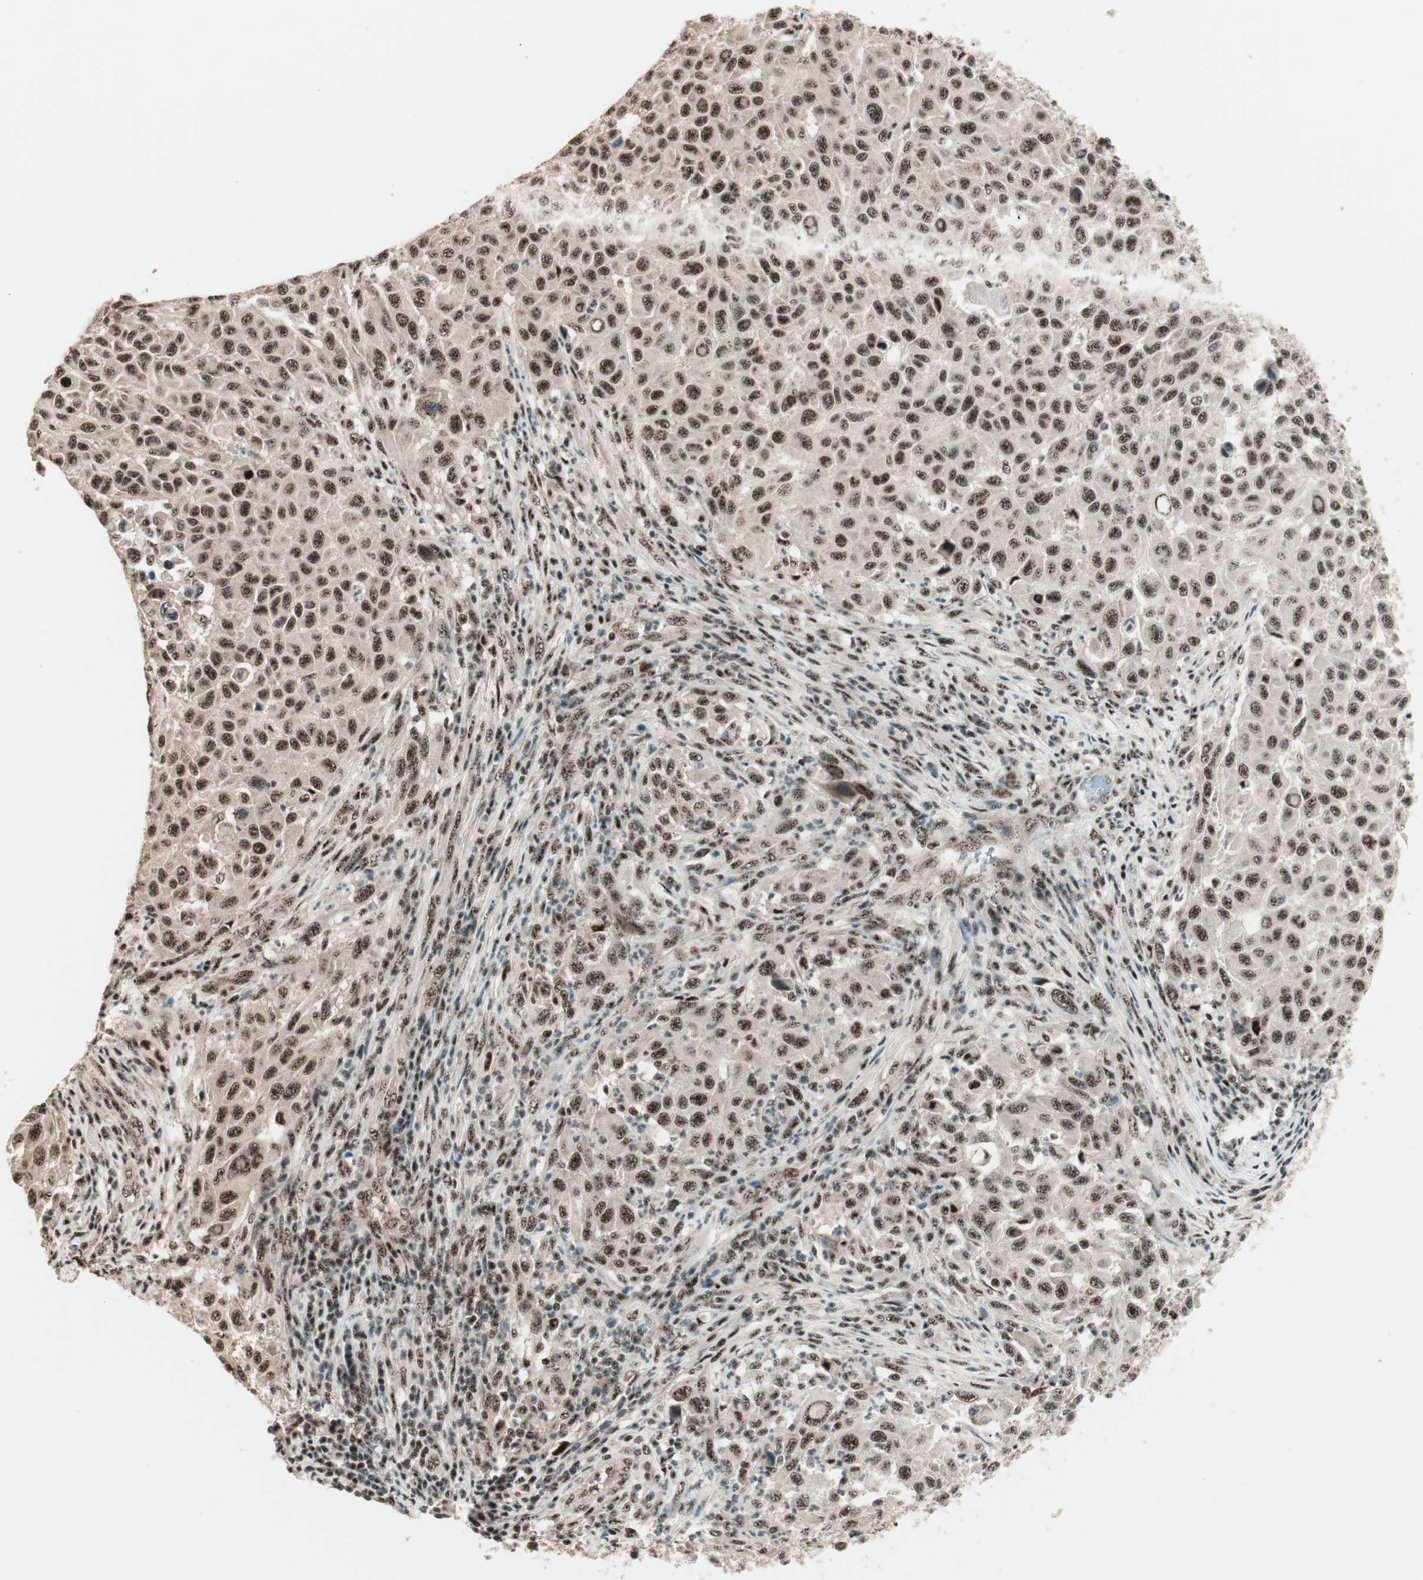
{"staining": {"intensity": "moderate", "quantity": ">75%", "location": "nuclear"}, "tissue": "melanoma", "cell_type": "Tumor cells", "image_type": "cancer", "snomed": [{"axis": "morphology", "description": "Malignant melanoma, Metastatic site"}, {"axis": "topography", "description": "Lymph node"}], "caption": "Immunohistochemical staining of melanoma exhibits medium levels of moderate nuclear protein staining in about >75% of tumor cells.", "gene": "NR5A2", "patient": {"sex": "male", "age": 61}}